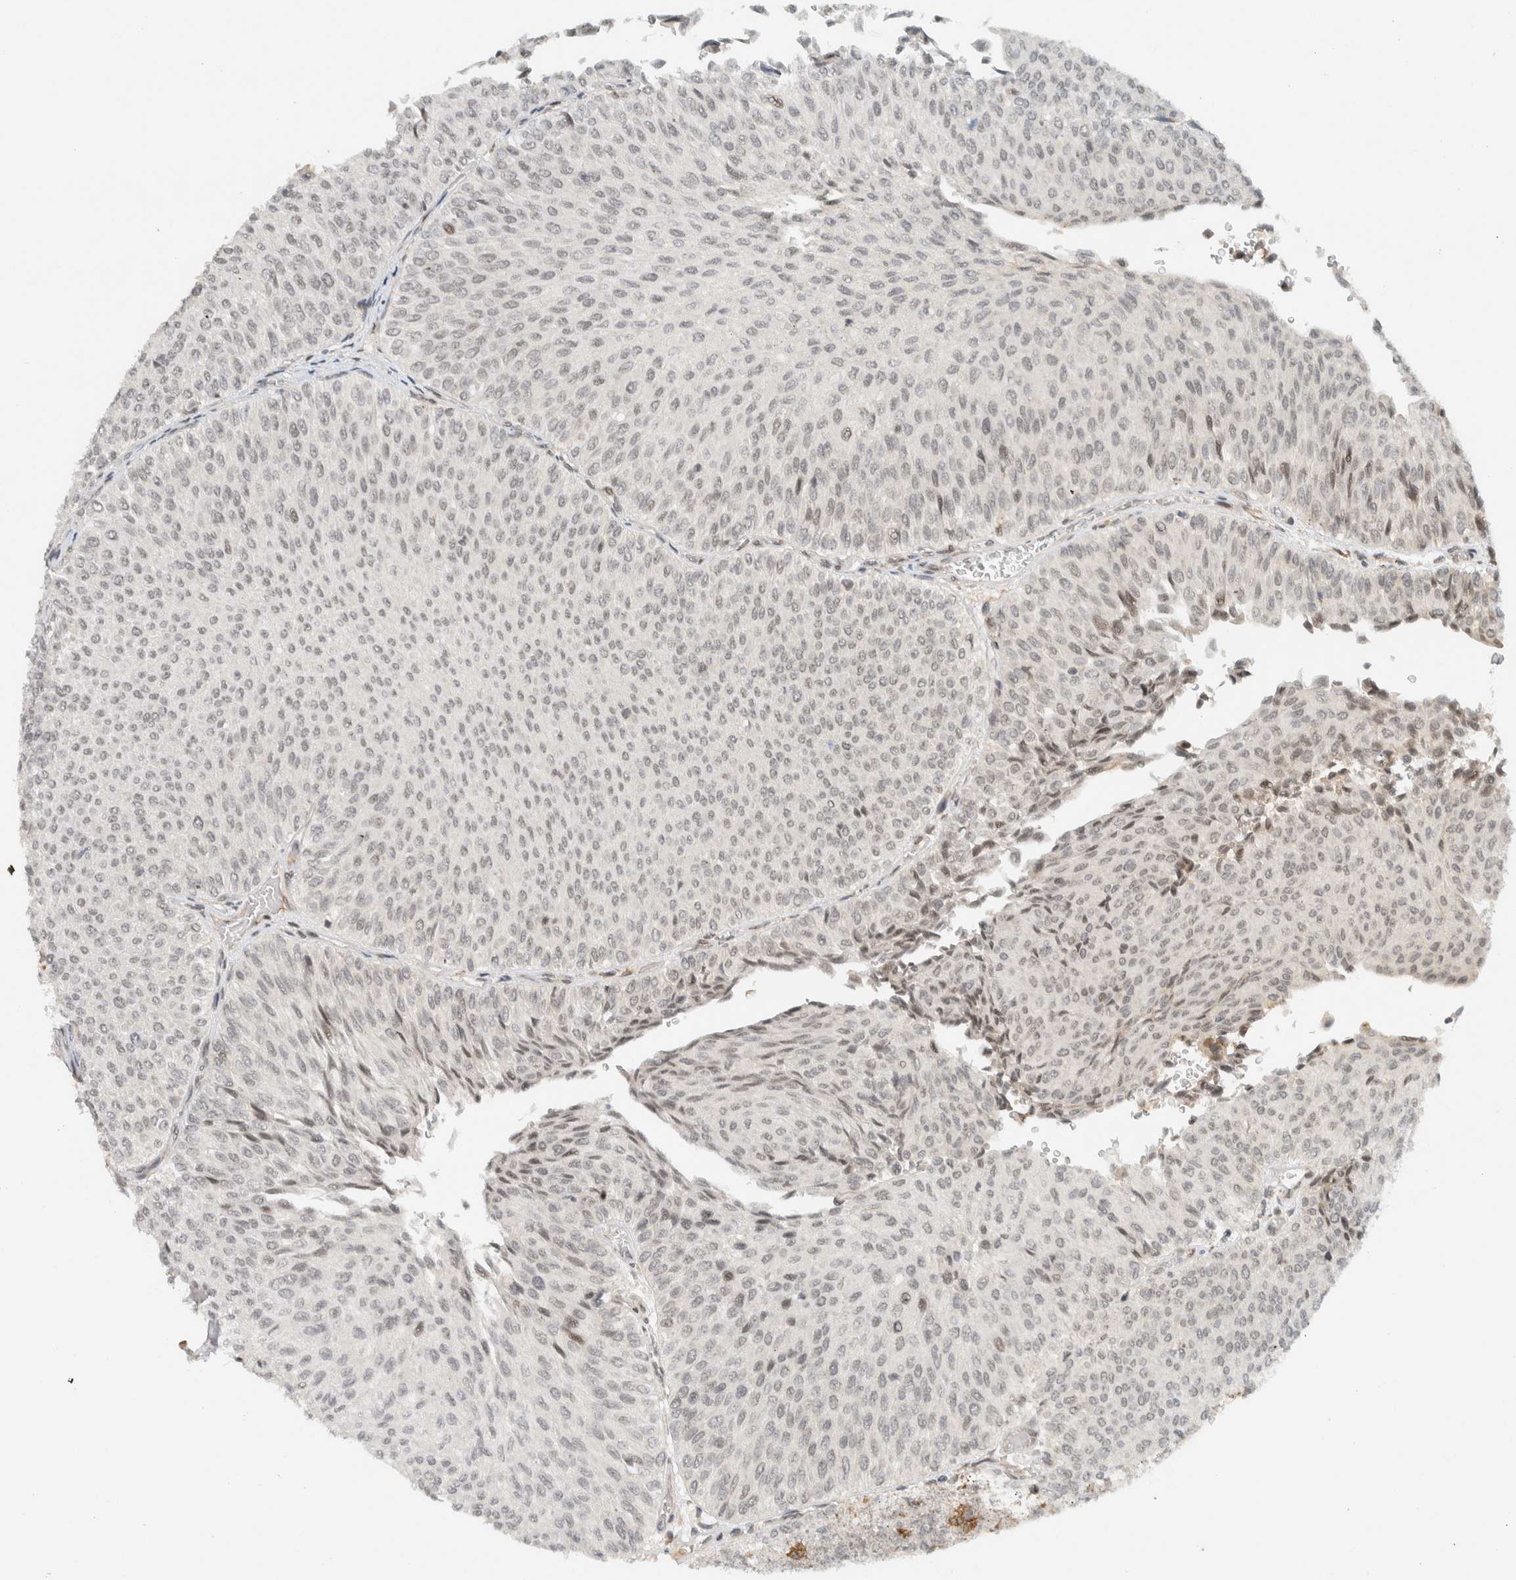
{"staining": {"intensity": "weak", "quantity": "<25%", "location": "nuclear"}, "tissue": "urothelial cancer", "cell_type": "Tumor cells", "image_type": "cancer", "snomed": [{"axis": "morphology", "description": "Urothelial carcinoma, Low grade"}, {"axis": "topography", "description": "Urinary bladder"}], "caption": "Image shows no significant protein positivity in tumor cells of urothelial cancer.", "gene": "ITPRID1", "patient": {"sex": "male", "age": 78}}